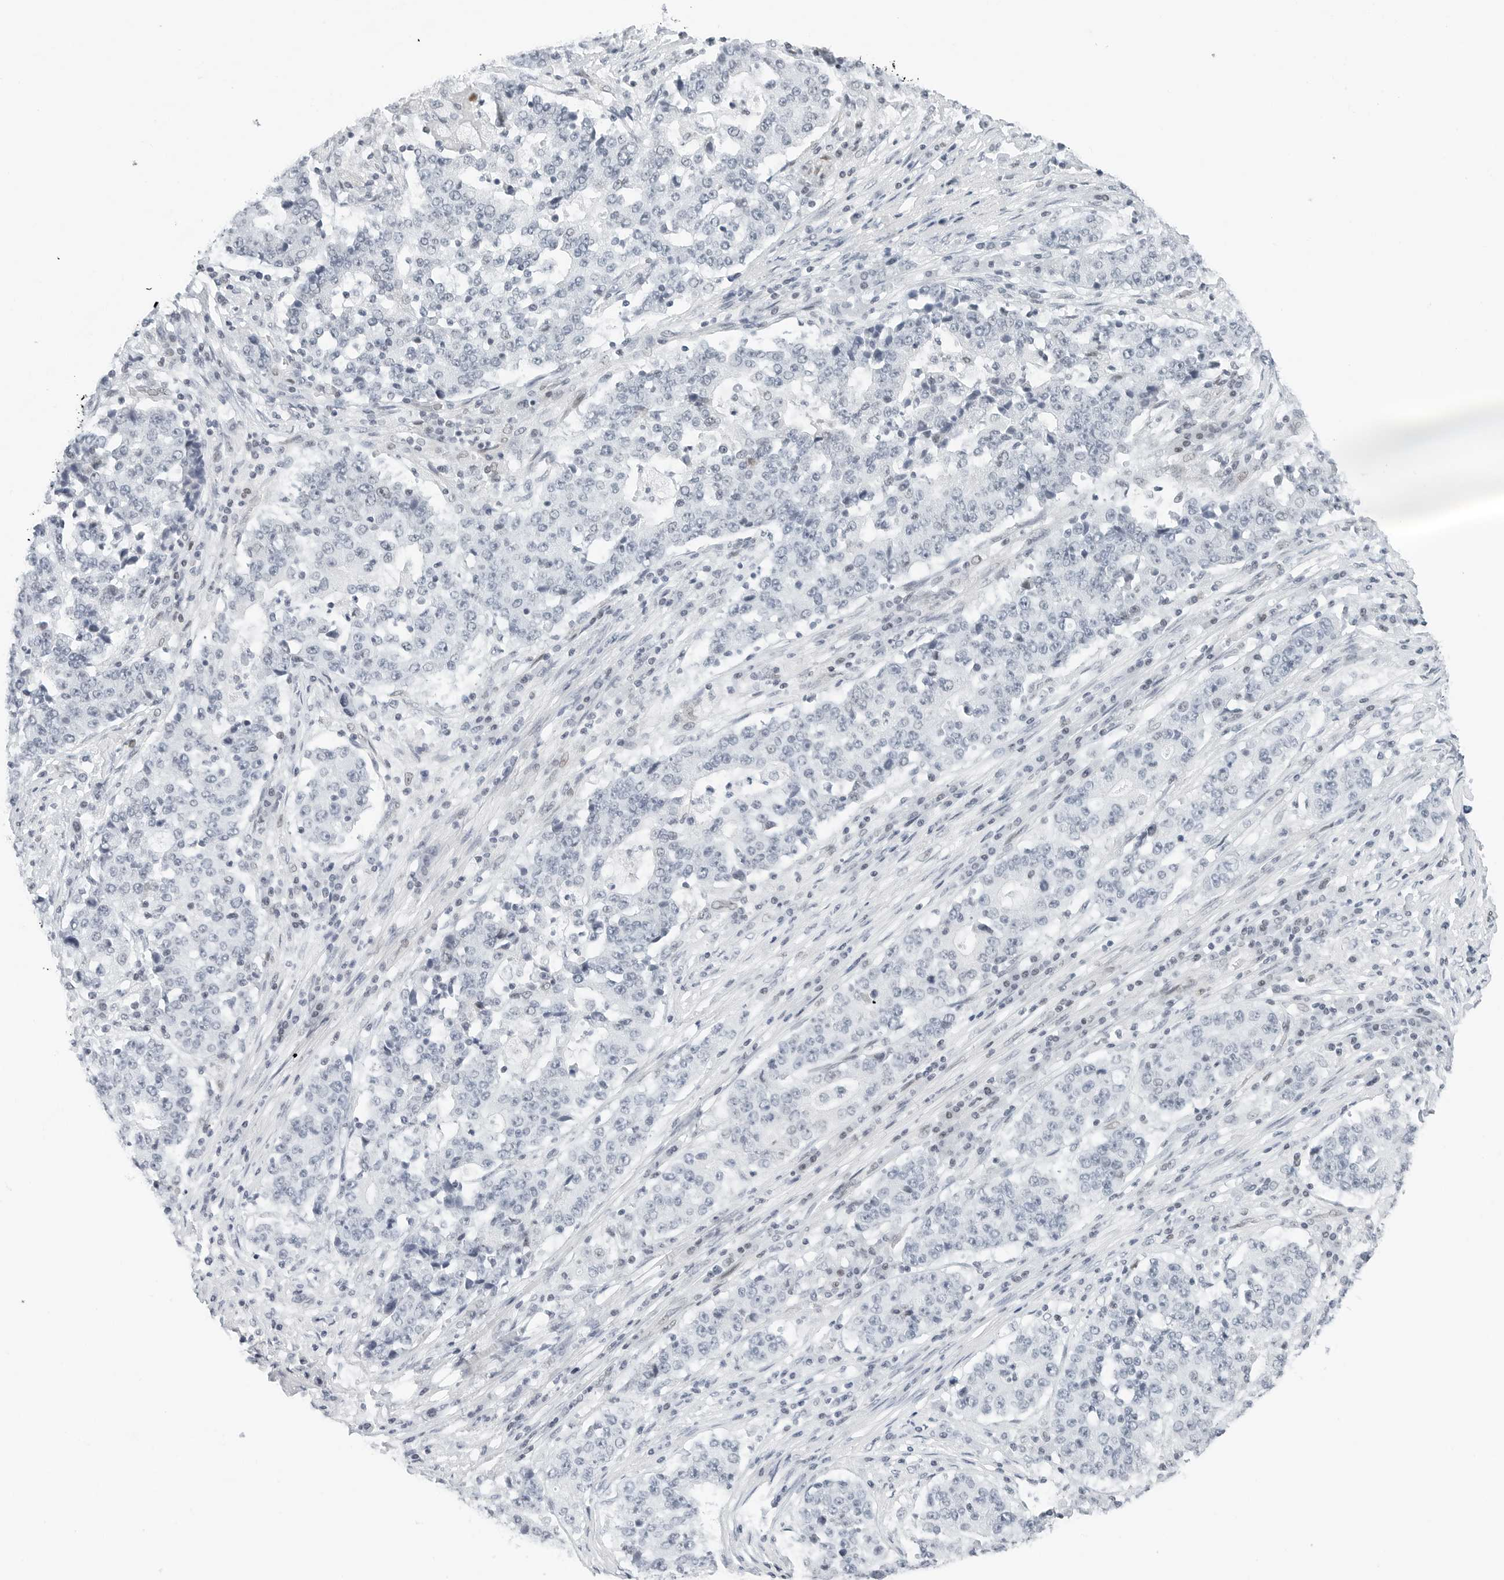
{"staining": {"intensity": "negative", "quantity": "none", "location": "none"}, "tissue": "stomach cancer", "cell_type": "Tumor cells", "image_type": "cancer", "snomed": [{"axis": "morphology", "description": "Adenocarcinoma, NOS"}, {"axis": "topography", "description": "Stomach"}], "caption": "DAB (3,3'-diaminobenzidine) immunohistochemical staining of stomach adenocarcinoma shows no significant positivity in tumor cells.", "gene": "NTMT2", "patient": {"sex": "male", "age": 59}}